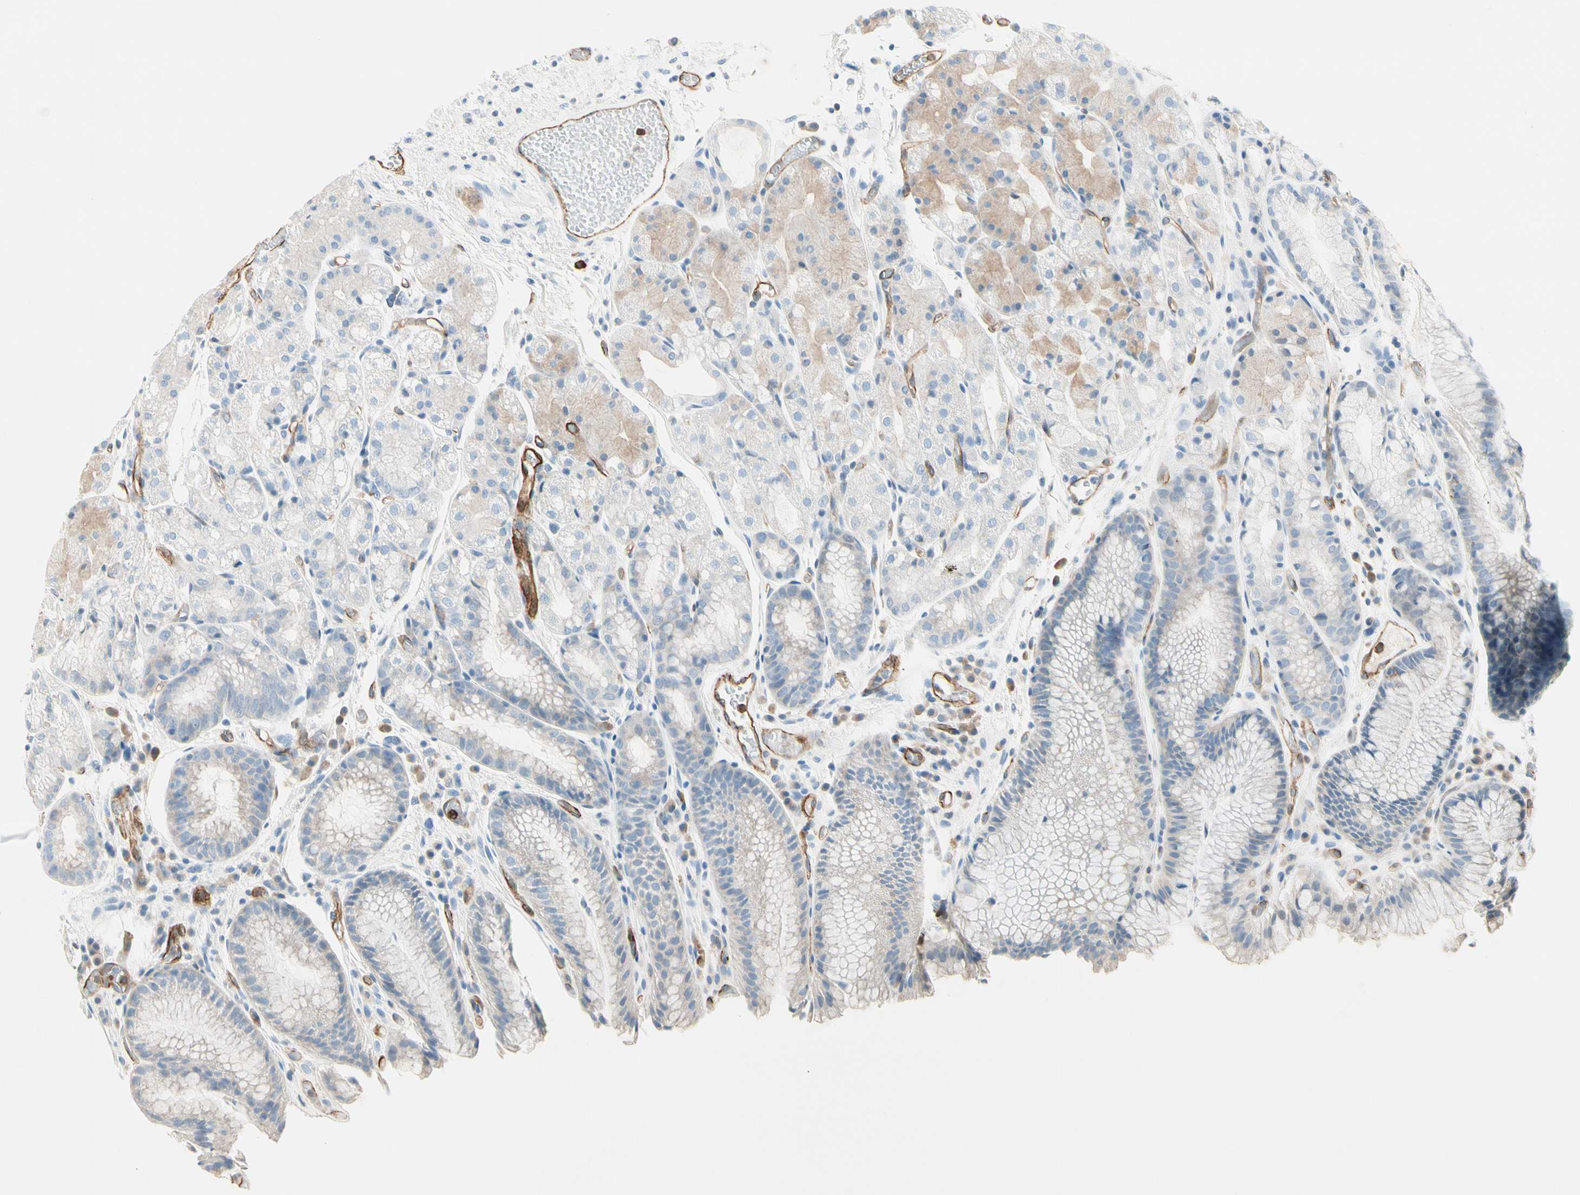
{"staining": {"intensity": "moderate", "quantity": "25%-75%", "location": "cytoplasmic/membranous"}, "tissue": "stomach", "cell_type": "Glandular cells", "image_type": "normal", "snomed": [{"axis": "morphology", "description": "Normal tissue, NOS"}, {"axis": "topography", "description": "Stomach, upper"}], "caption": "Immunohistochemistry (IHC) micrograph of normal stomach stained for a protein (brown), which demonstrates medium levels of moderate cytoplasmic/membranous staining in about 25%-75% of glandular cells.", "gene": "CD93", "patient": {"sex": "male", "age": 72}}